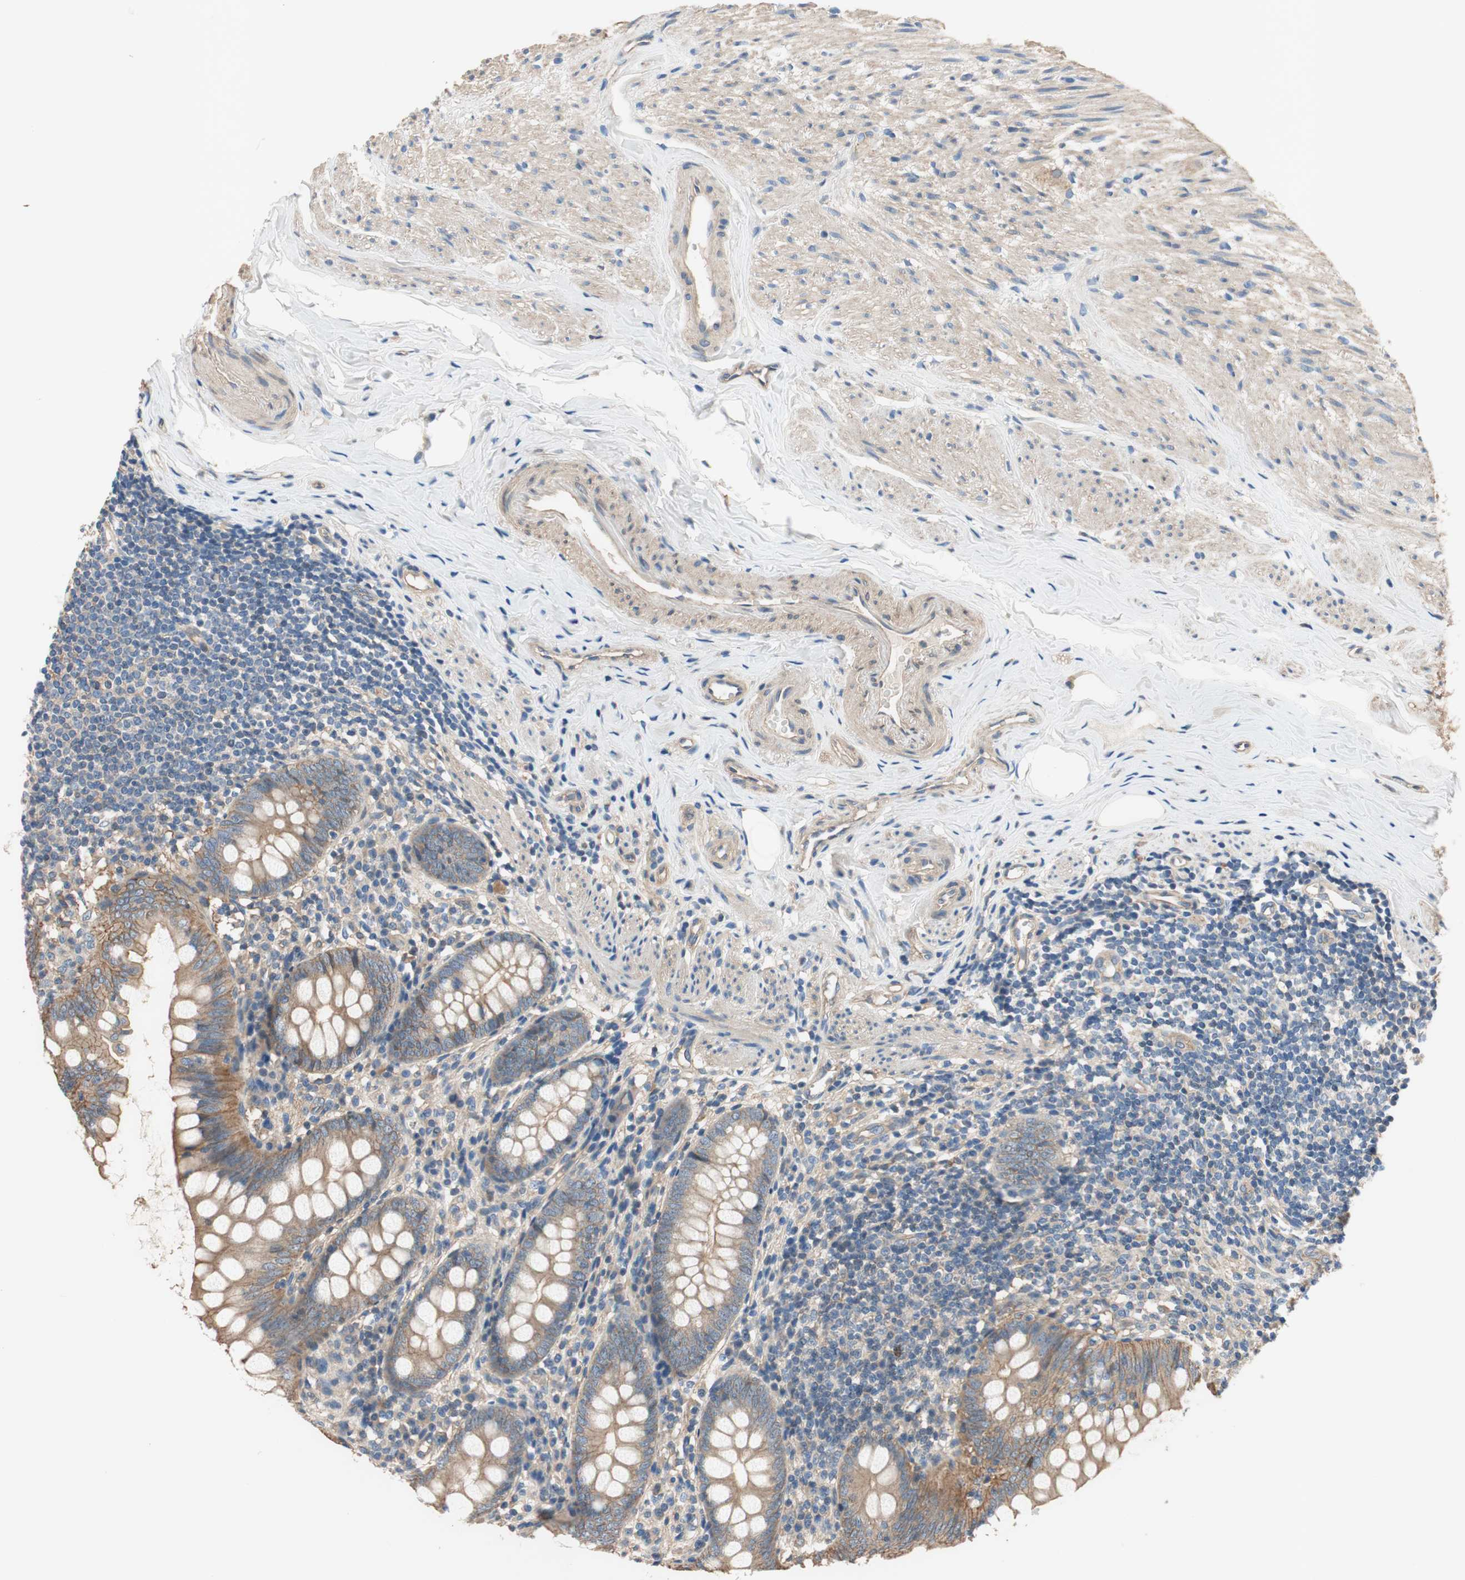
{"staining": {"intensity": "moderate", "quantity": ">75%", "location": "cytoplasmic/membranous"}, "tissue": "appendix", "cell_type": "Glandular cells", "image_type": "normal", "snomed": [{"axis": "morphology", "description": "Normal tissue, NOS"}, {"axis": "topography", "description": "Appendix"}], "caption": "A brown stain labels moderate cytoplasmic/membranous staining of a protein in glandular cells of normal human appendix.", "gene": "CALML3", "patient": {"sex": "female", "age": 77}}